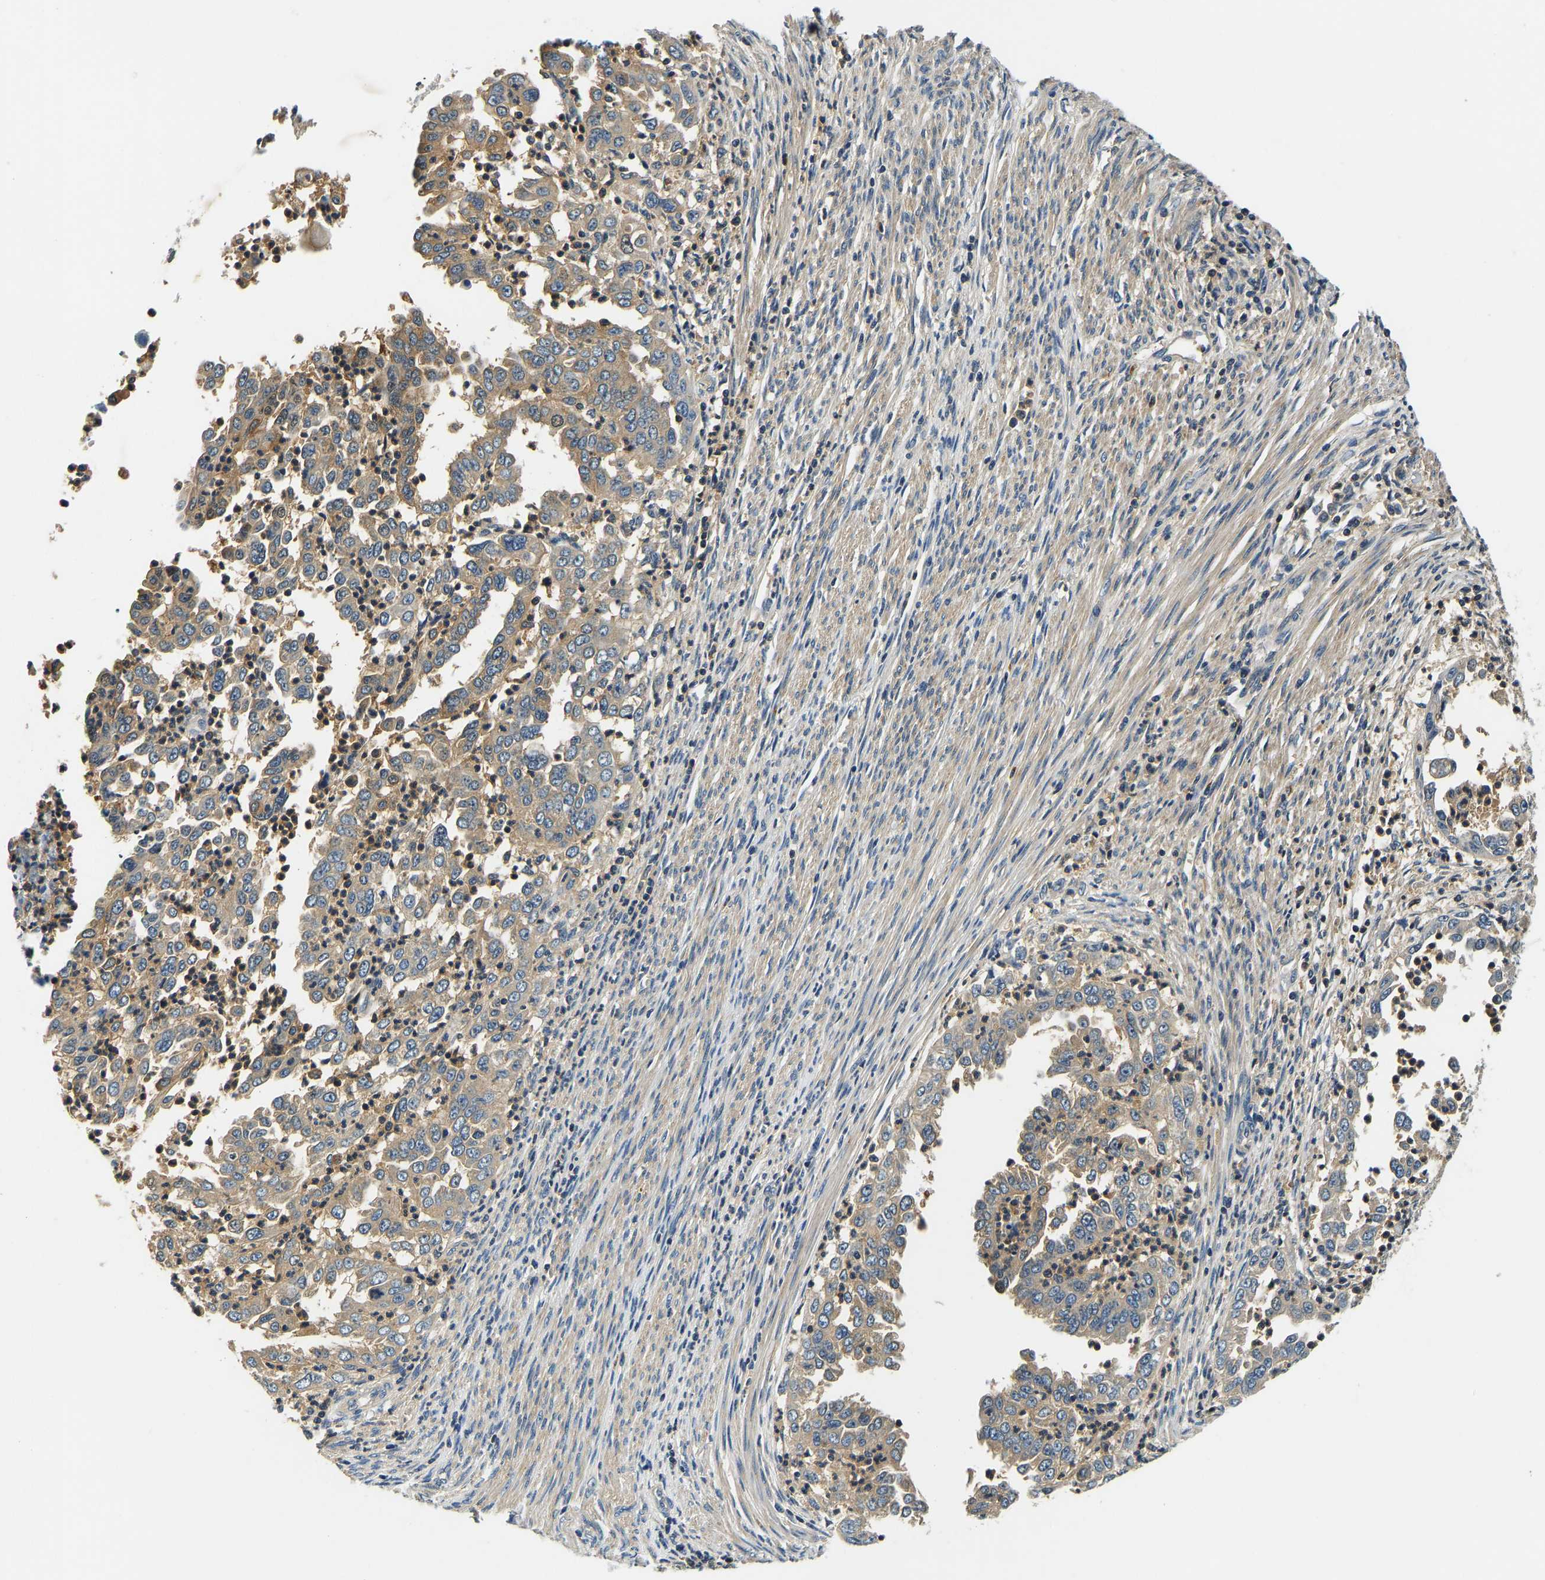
{"staining": {"intensity": "moderate", "quantity": ">75%", "location": "cytoplasmic/membranous"}, "tissue": "endometrial cancer", "cell_type": "Tumor cells", "image_type": "cancer", "snomed": [{"axis": "morphology", "description": "Adenocarcinoma, NOS"}, {"axis": "topography", "description": "Endometrium"}], "caption": "IHC image of neoplastic tissue: endometrial cancer stained using immunohistochemistry reveals medium levels of moderate protein expression localized specifically in the cytoplasmic/membranous of tumor cells, appearing as a cytoplasmic/membranous brown color.", "gene": "RESF1", "patient": {"sex": "female", "age": 85}}